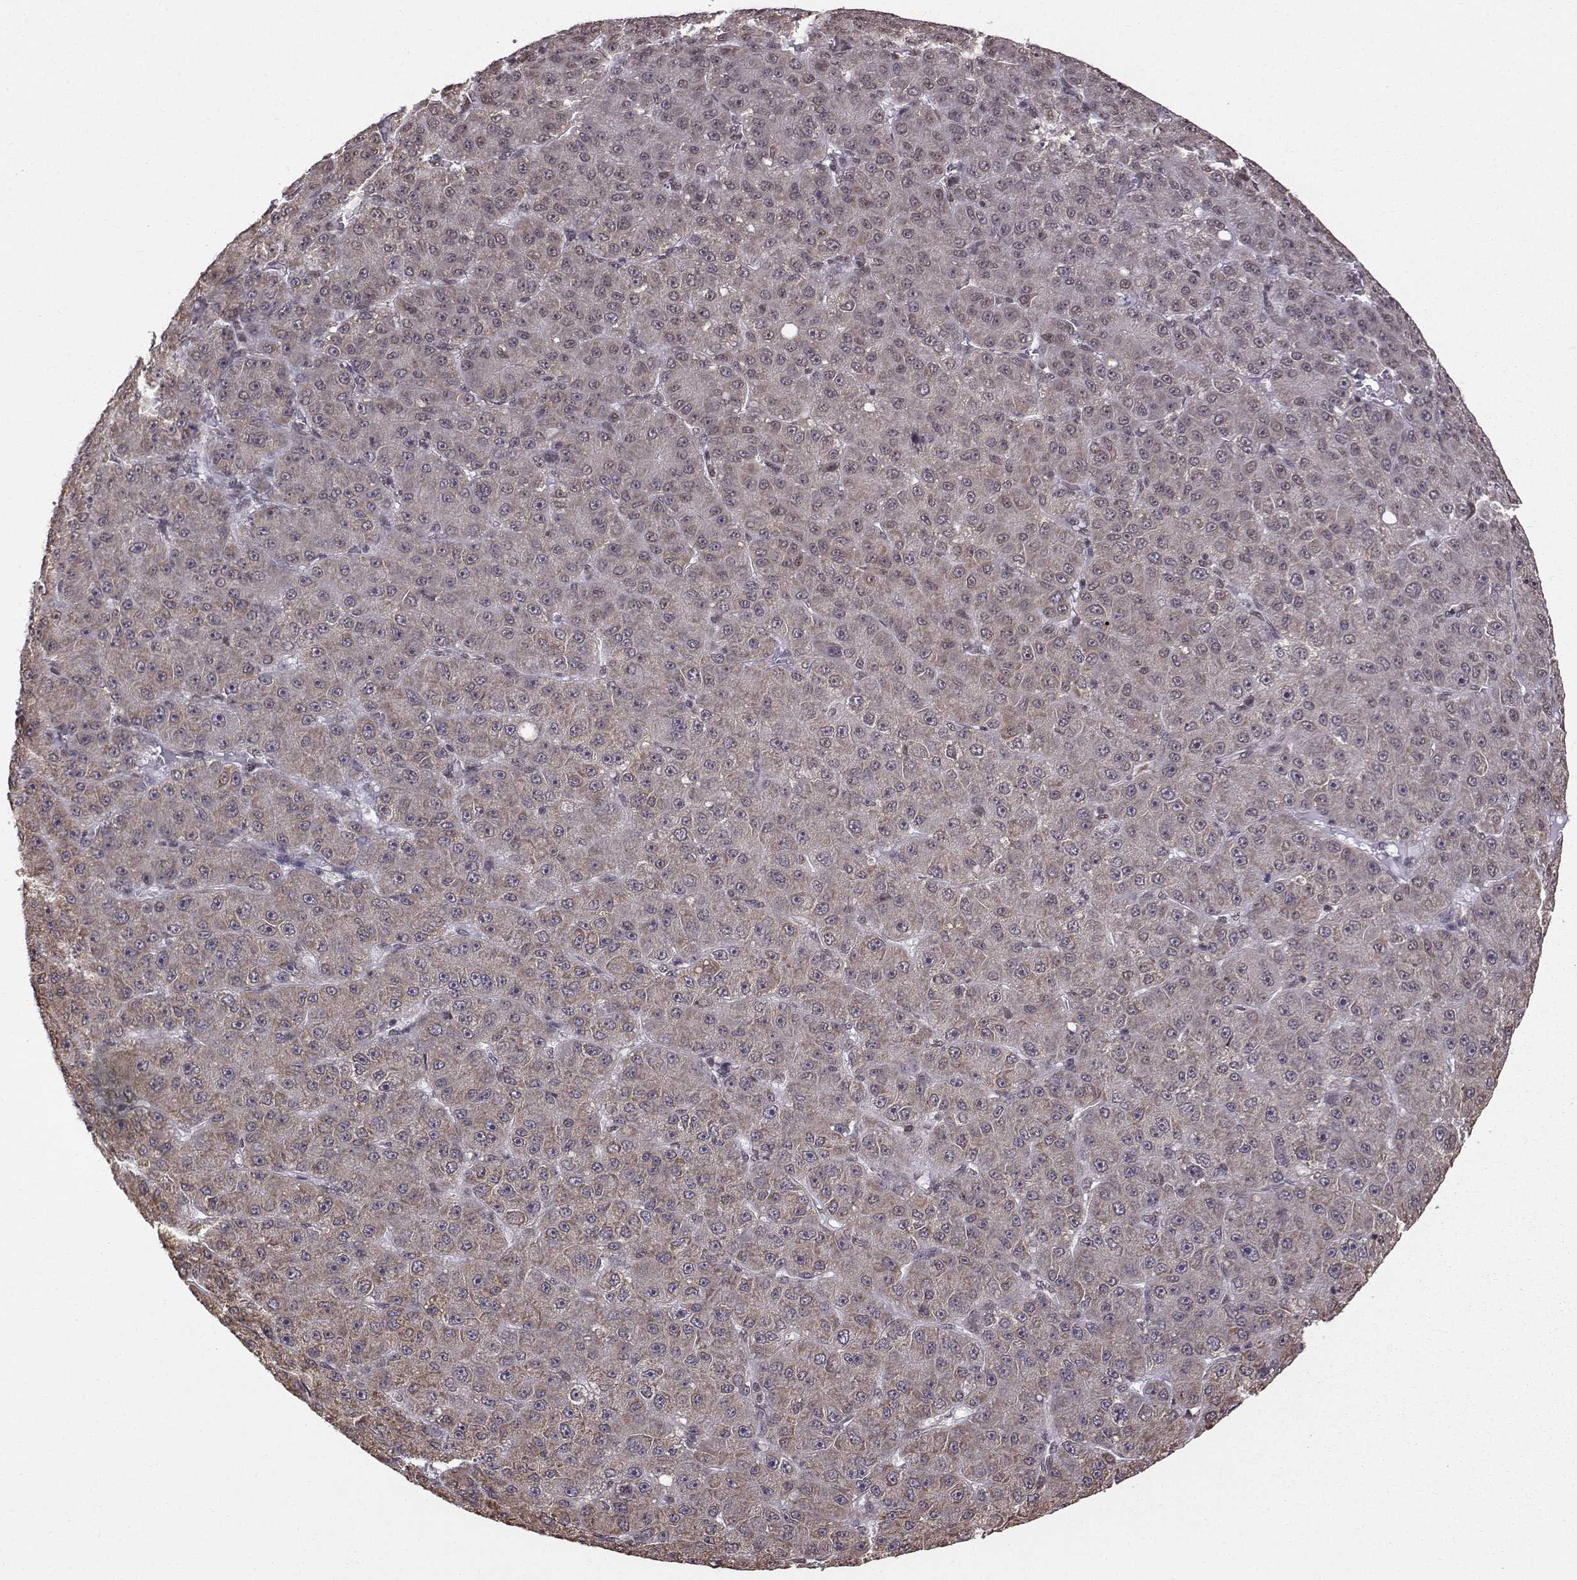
{"staining": {"intensity": "negative", "quantity": "none", "location": "none"}, "tissue": "liver cancer", "cell_type": "Tumor cells", "image_type": "cancer", "snomed": [{"axis": "morphology", "description": "Carcinoma, Hepatocellular, NOS"}, {"axis": "topography", "description": "Liver"}], "caption": "The histopathology image exhibits no significant positivity in tumor cells of liver hepatocellular carcinoma.", "gene": "EZH1", "patient": {"sex": "male", "age": 67}}